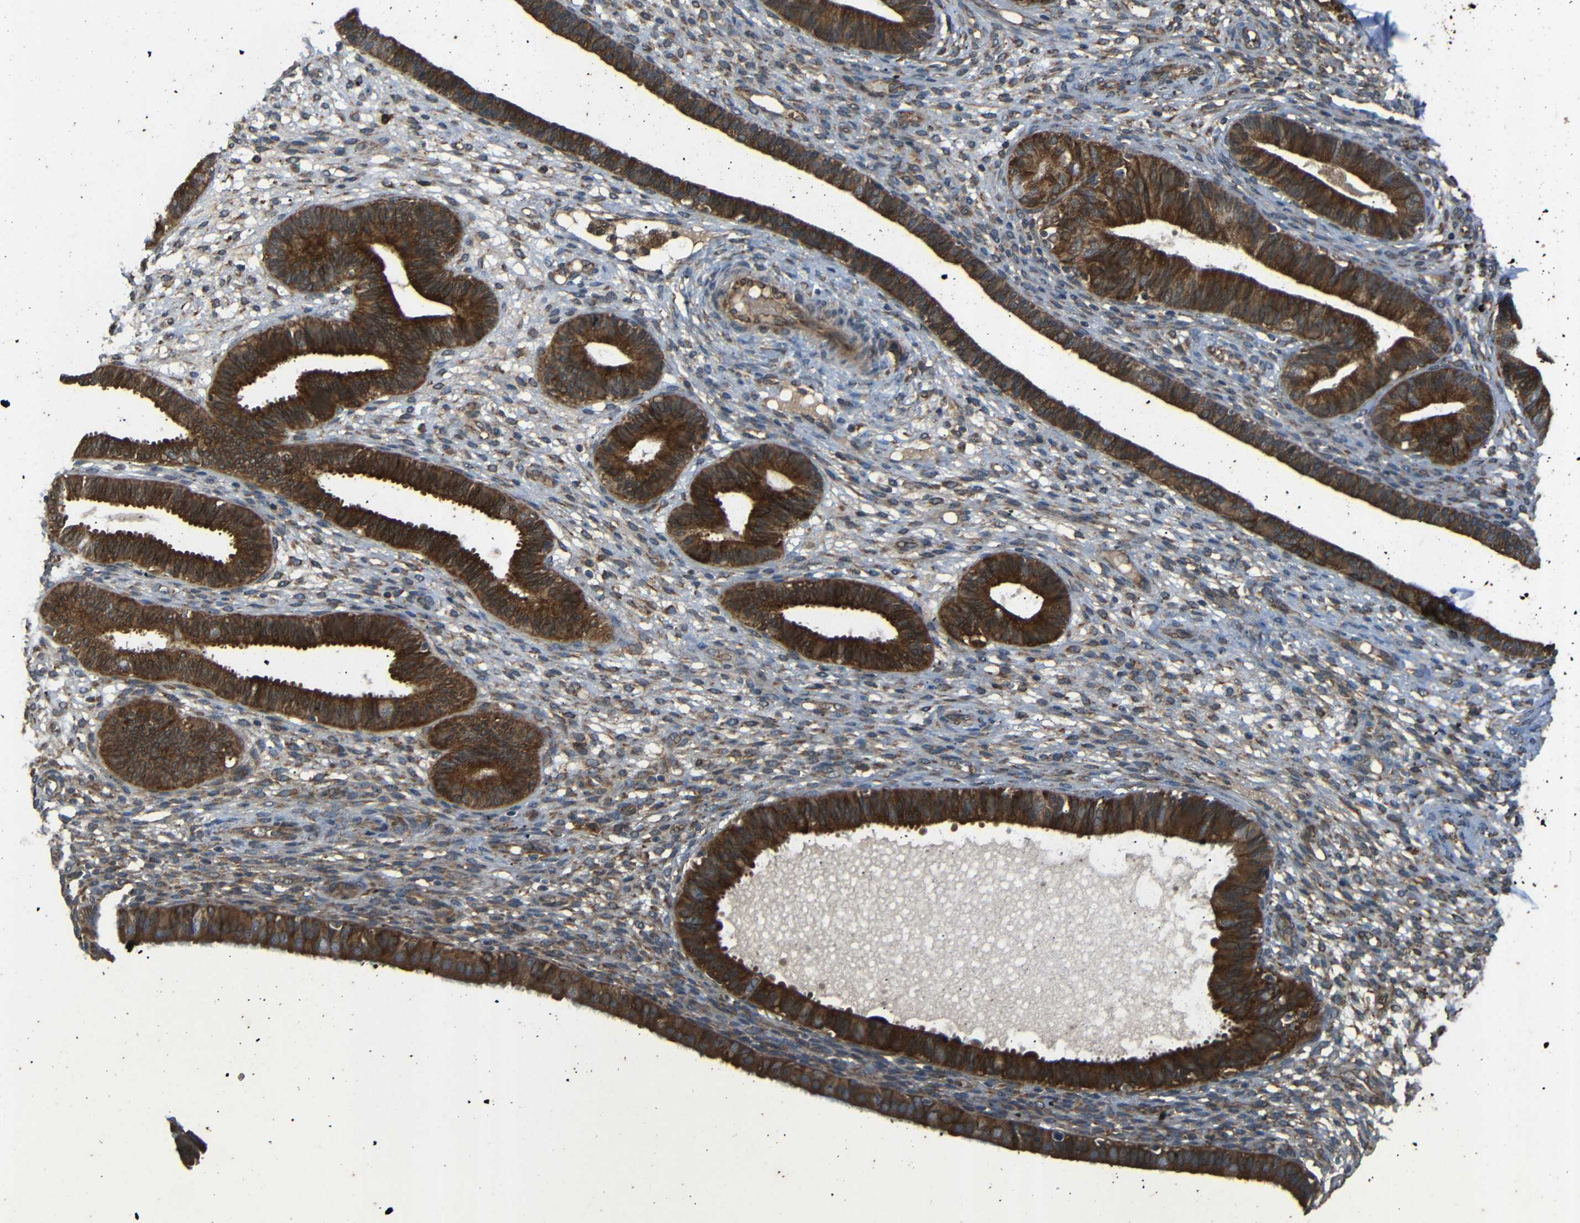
{"staining": {"intensity": "moderate", "quantity": "25%-75%", "location": "cytoplasmic/membranous"}, "tissue": "endometrium", "cell_type": "Cells in endometrial stroma", "image_type": "normal", "snomed": [{"axis": "morphology", "description": "Normal tissue, NOS"}, {"axis": "topography", "description": "Endometrium"}], "caption": "Cells in endometrial stroma display moderate cytoplasmic/membranous expression in approximately 25%-75% of cells in benign endometrium.", "gene": "TRPC1", "patient": {"sex": "female", "age": 61}}